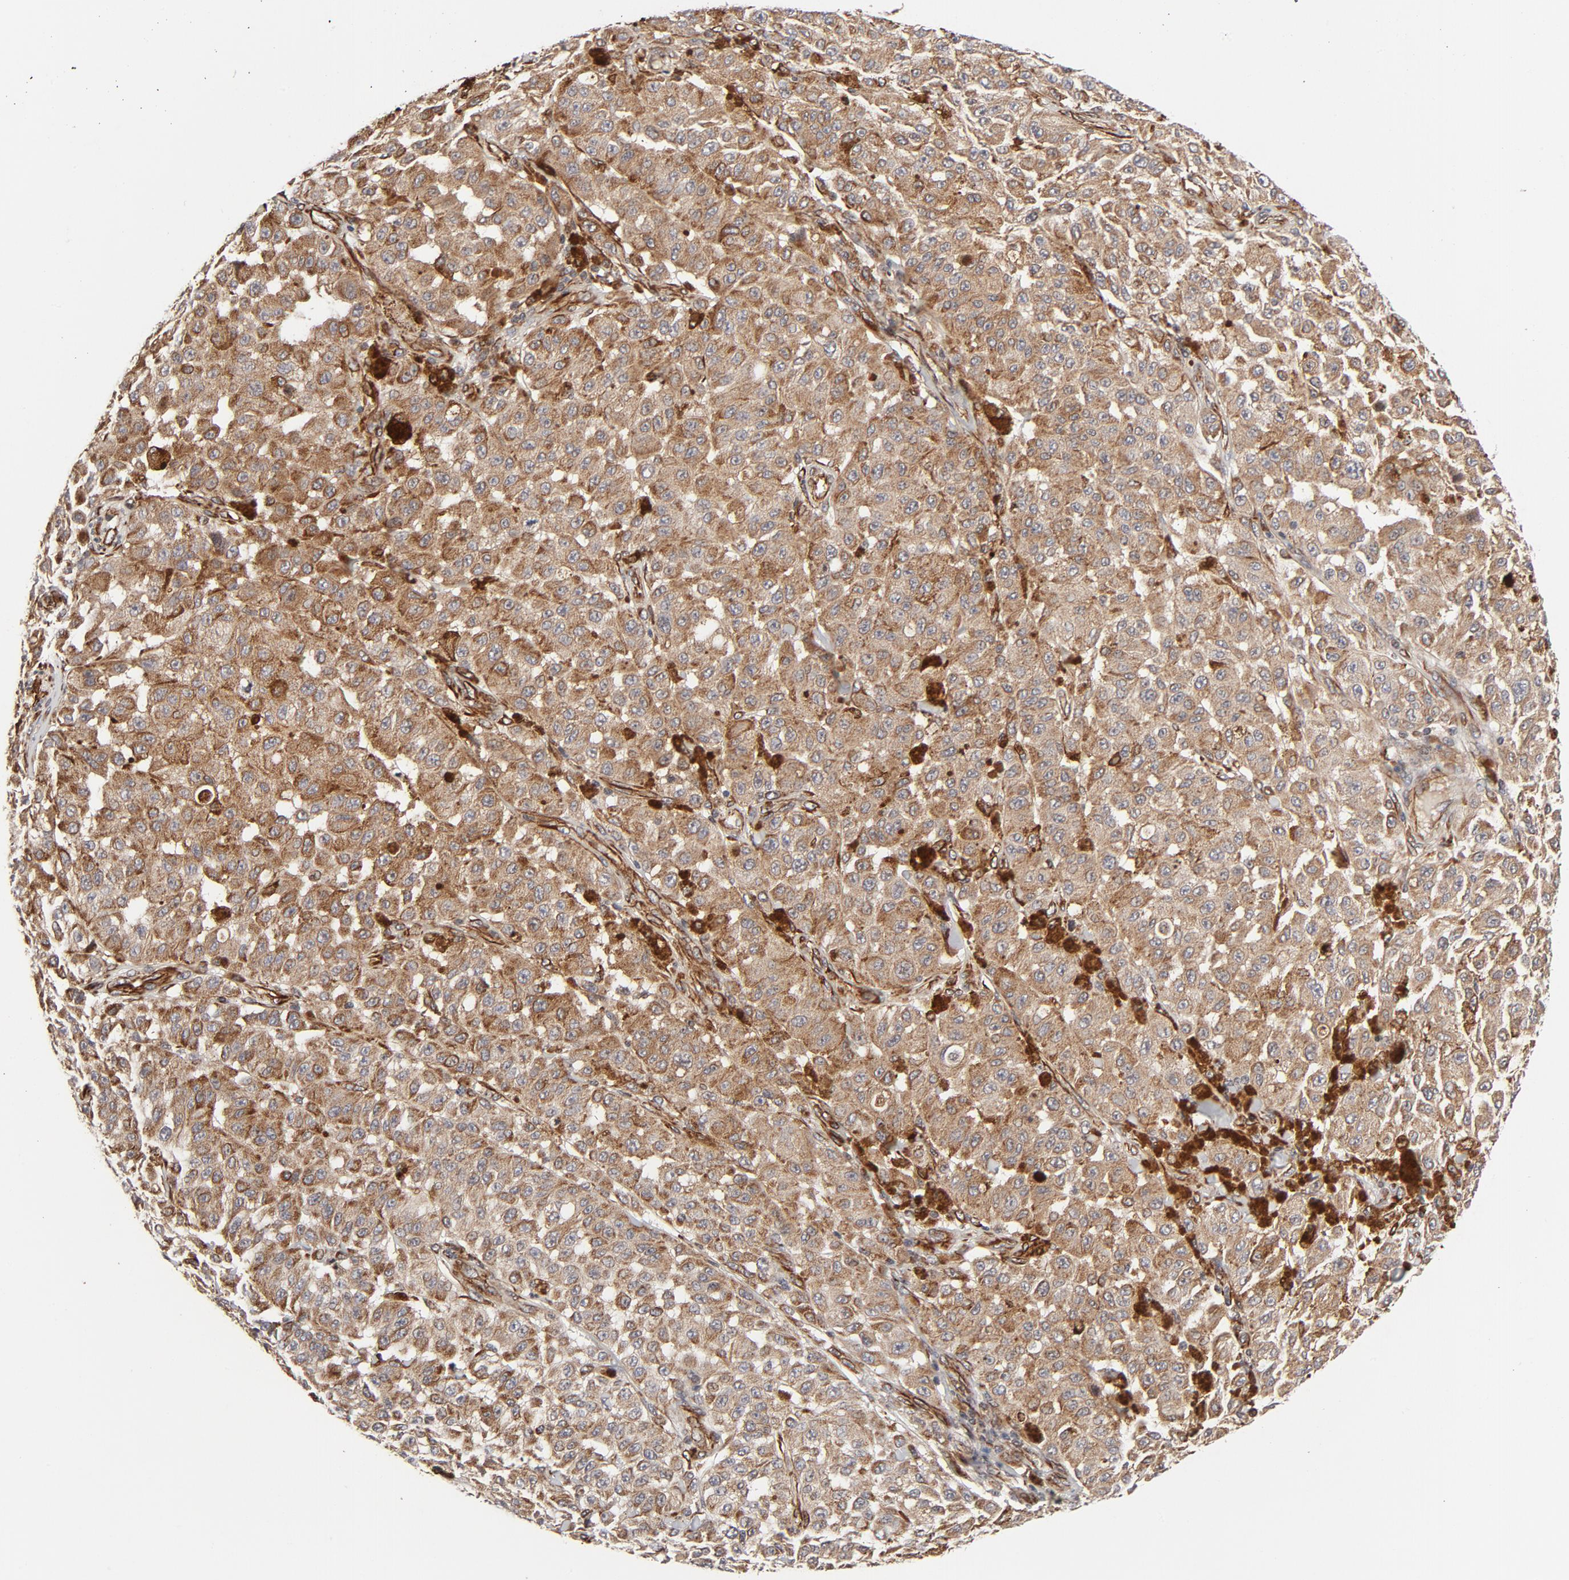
{"staining": {"intensity": "moderate", "quantity": ">75%", "location": "cytoplasmic/membranous"}, "tissue": "melanoma", "cell_type": "Tumor cells", "image_type": "cancer", "snomed": [{"axis": "morphology", "description": "Malignant melanoma, NOS"}, {"axis": "topography", "description": "Skin"}], "caption": "Immunohistochemical staining of melanoma demonstrates moderate cytoplasmic/membranous protein positivity in approximately >75% of tumor cells.", "gene": "DNAAF2", "patient": {"sex": "female", "age": 64}}